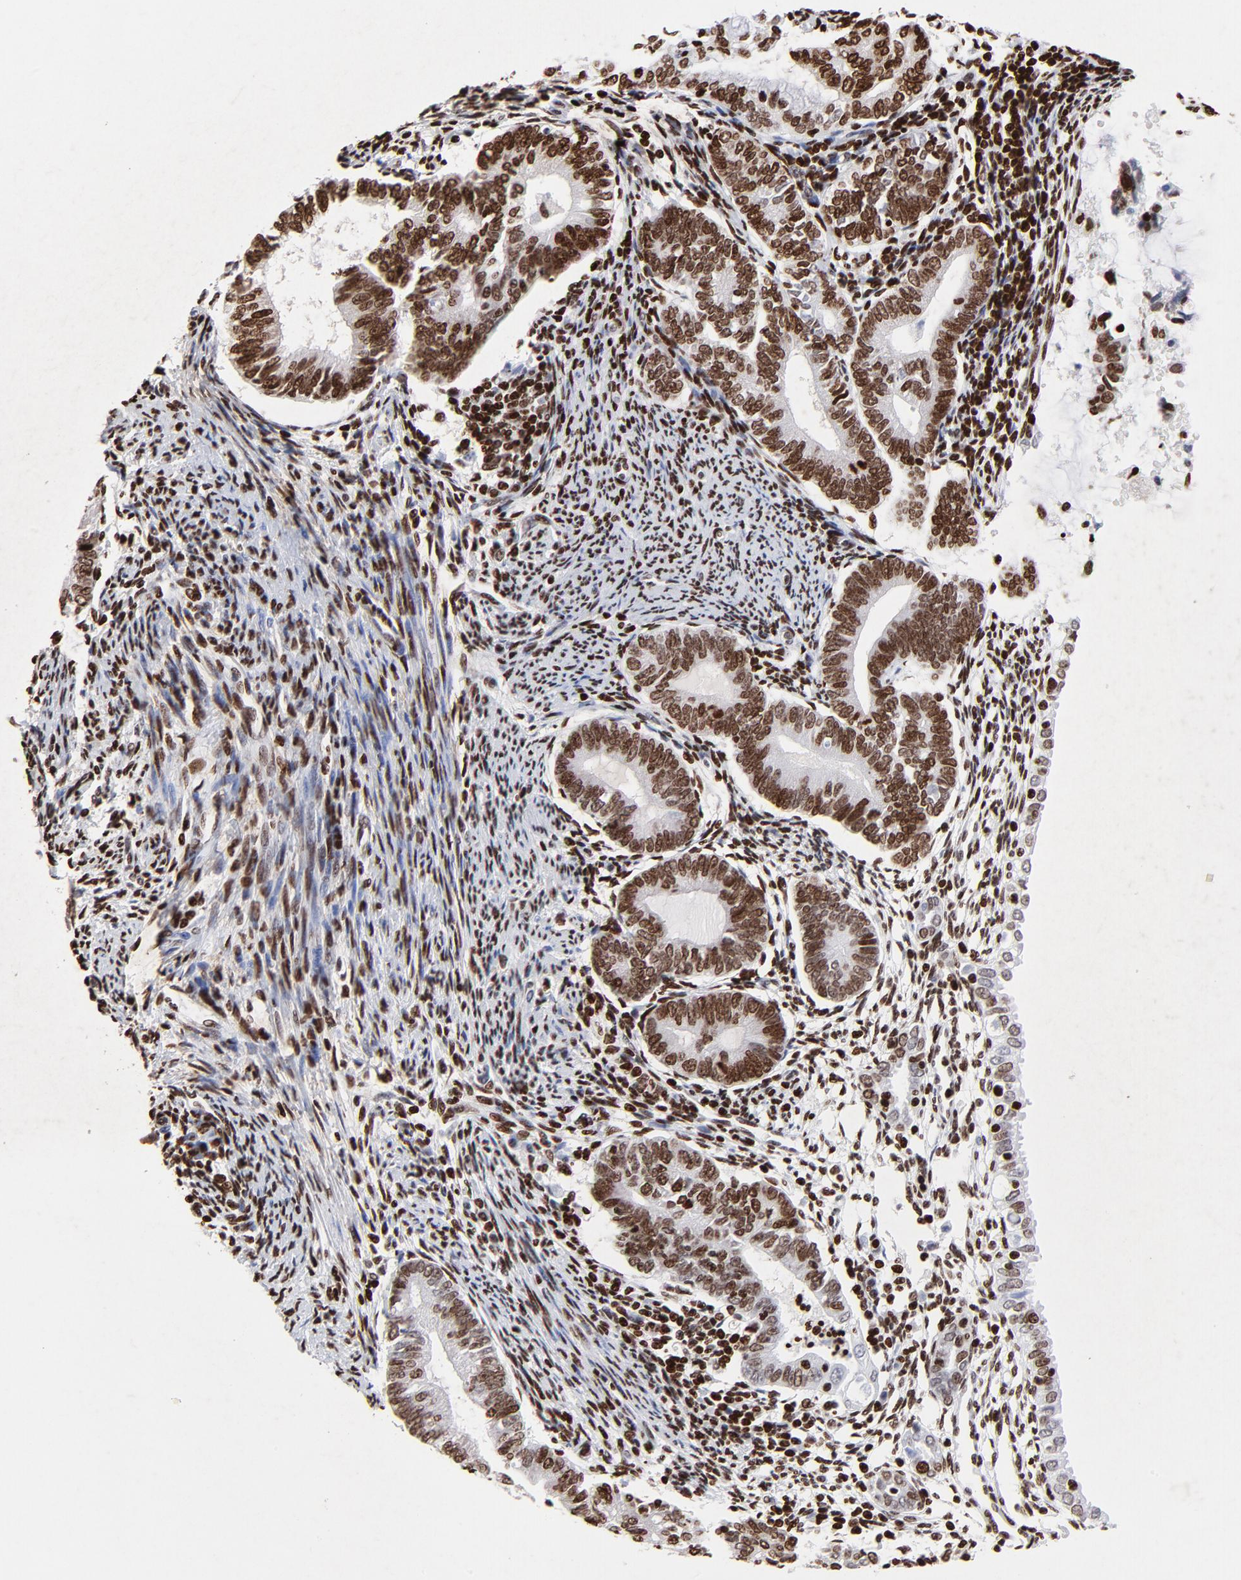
{"staining": {"intensity": "strong", "quantity": ">75%", "location": "nuclear"}, "tissue": "endometrial cancer", "cell_type": "Tumor cells", "image_type": "cancer", "snomed": [{"axis": "morphology", "description": "Adenocarcinoma, NOS"}, {"axis": "topography", "description": "Endometrium"}], "caption": "Strong nuclear staining is identified in about >75% of tumor cells in endometrial adenocarcinoma.", "gene": "FBH1", "patient": {"sex": "female", "age": 63}}